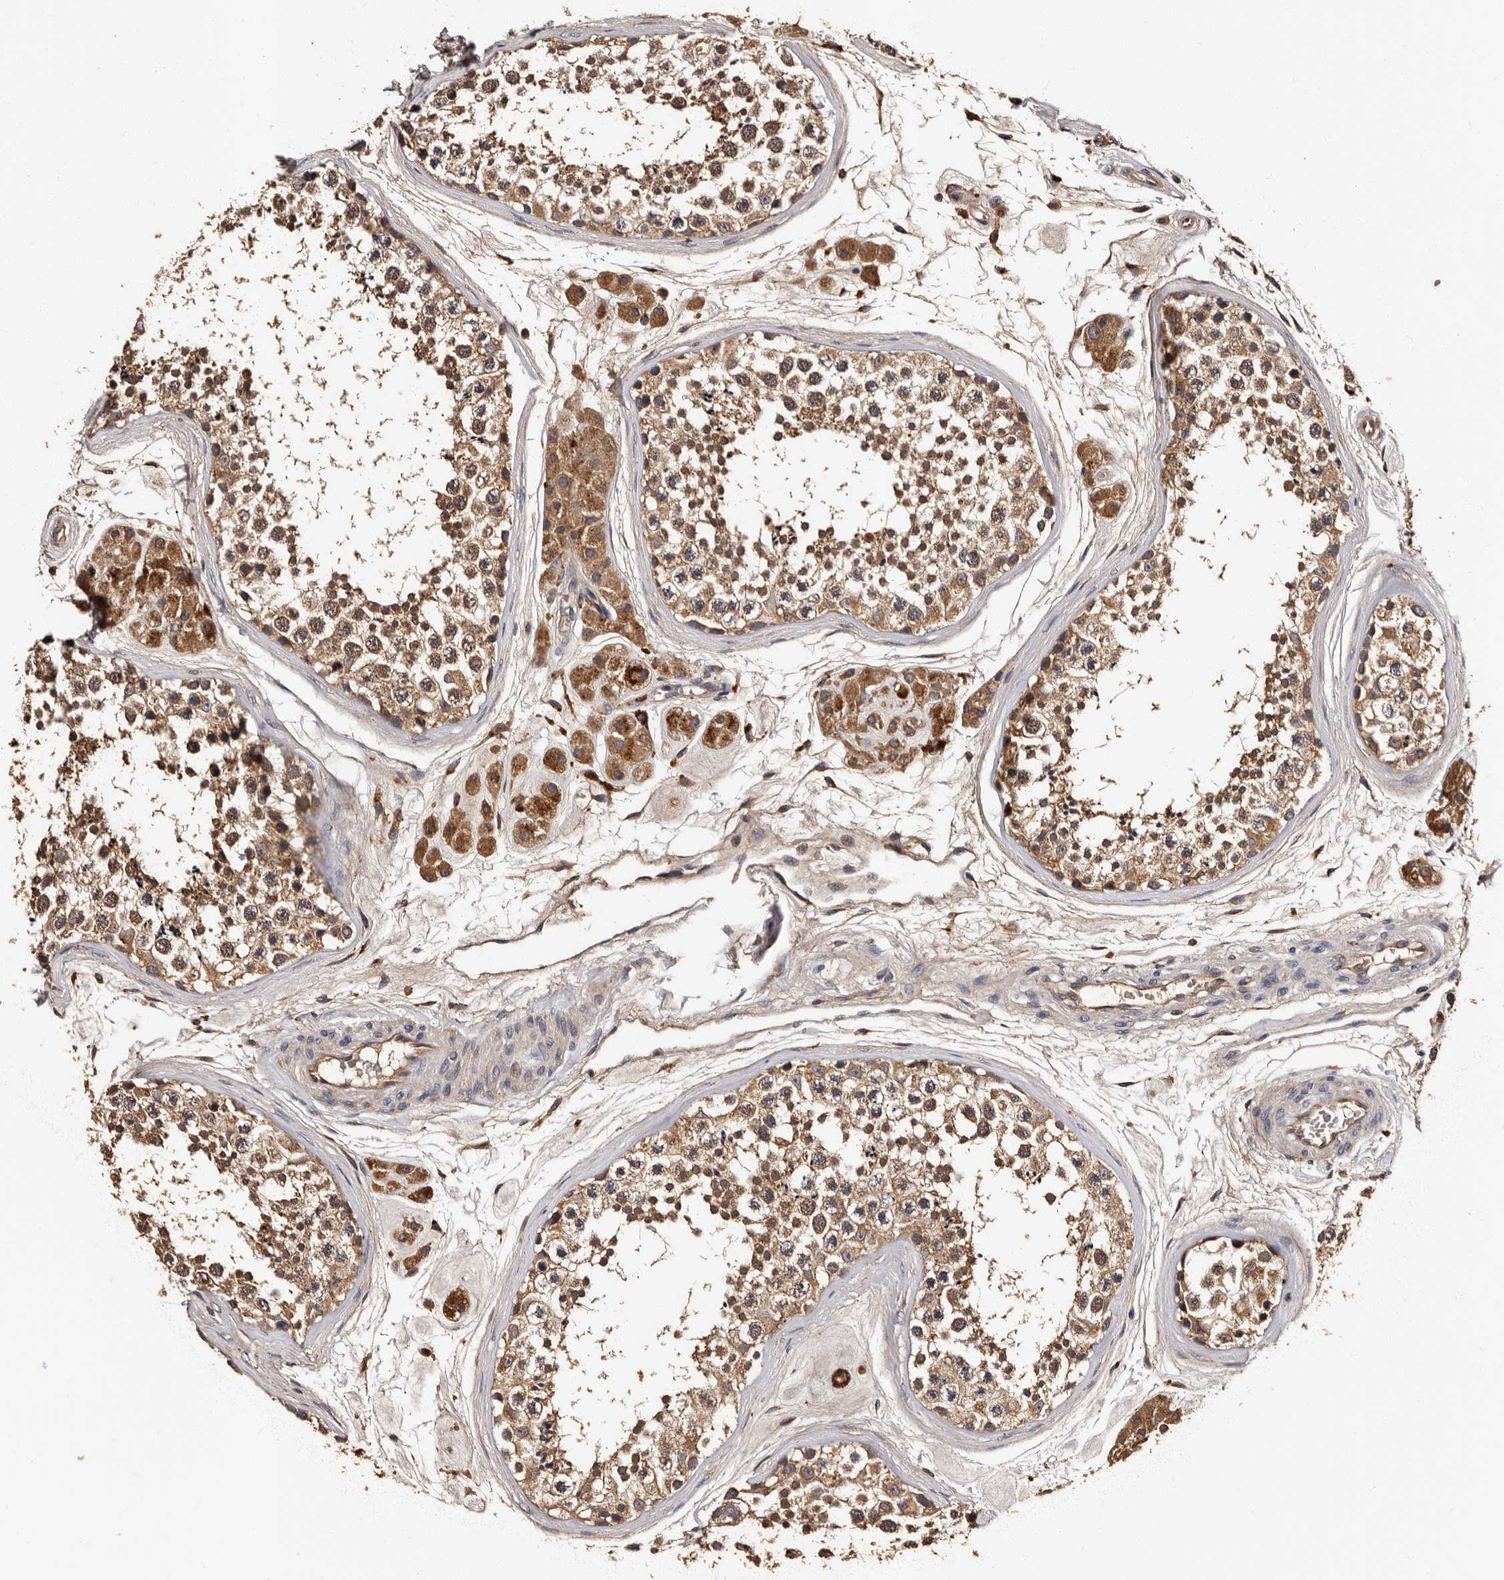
{"staining": {"intensity": "moderate", "quantity": ">75%", "location": "cytoplasmic/membranous"}, "tissue": "testis", "cell_type": "Cells in seminiferous ducts", "image_type": "normal", "snomed": [{"axis": "morphology", "description": "Normal tissue, NOS"}, {"axis": "topography", "description": "Testis"}], "caption": "The histopathology image exhibits staining of normal testis, revealing moderate cytoplasmic/membranous protein staining (brown color) within cells in seminiferous ducts.", "gene": "ADCK5", "patient": {"sex": "male", "age": 56}}